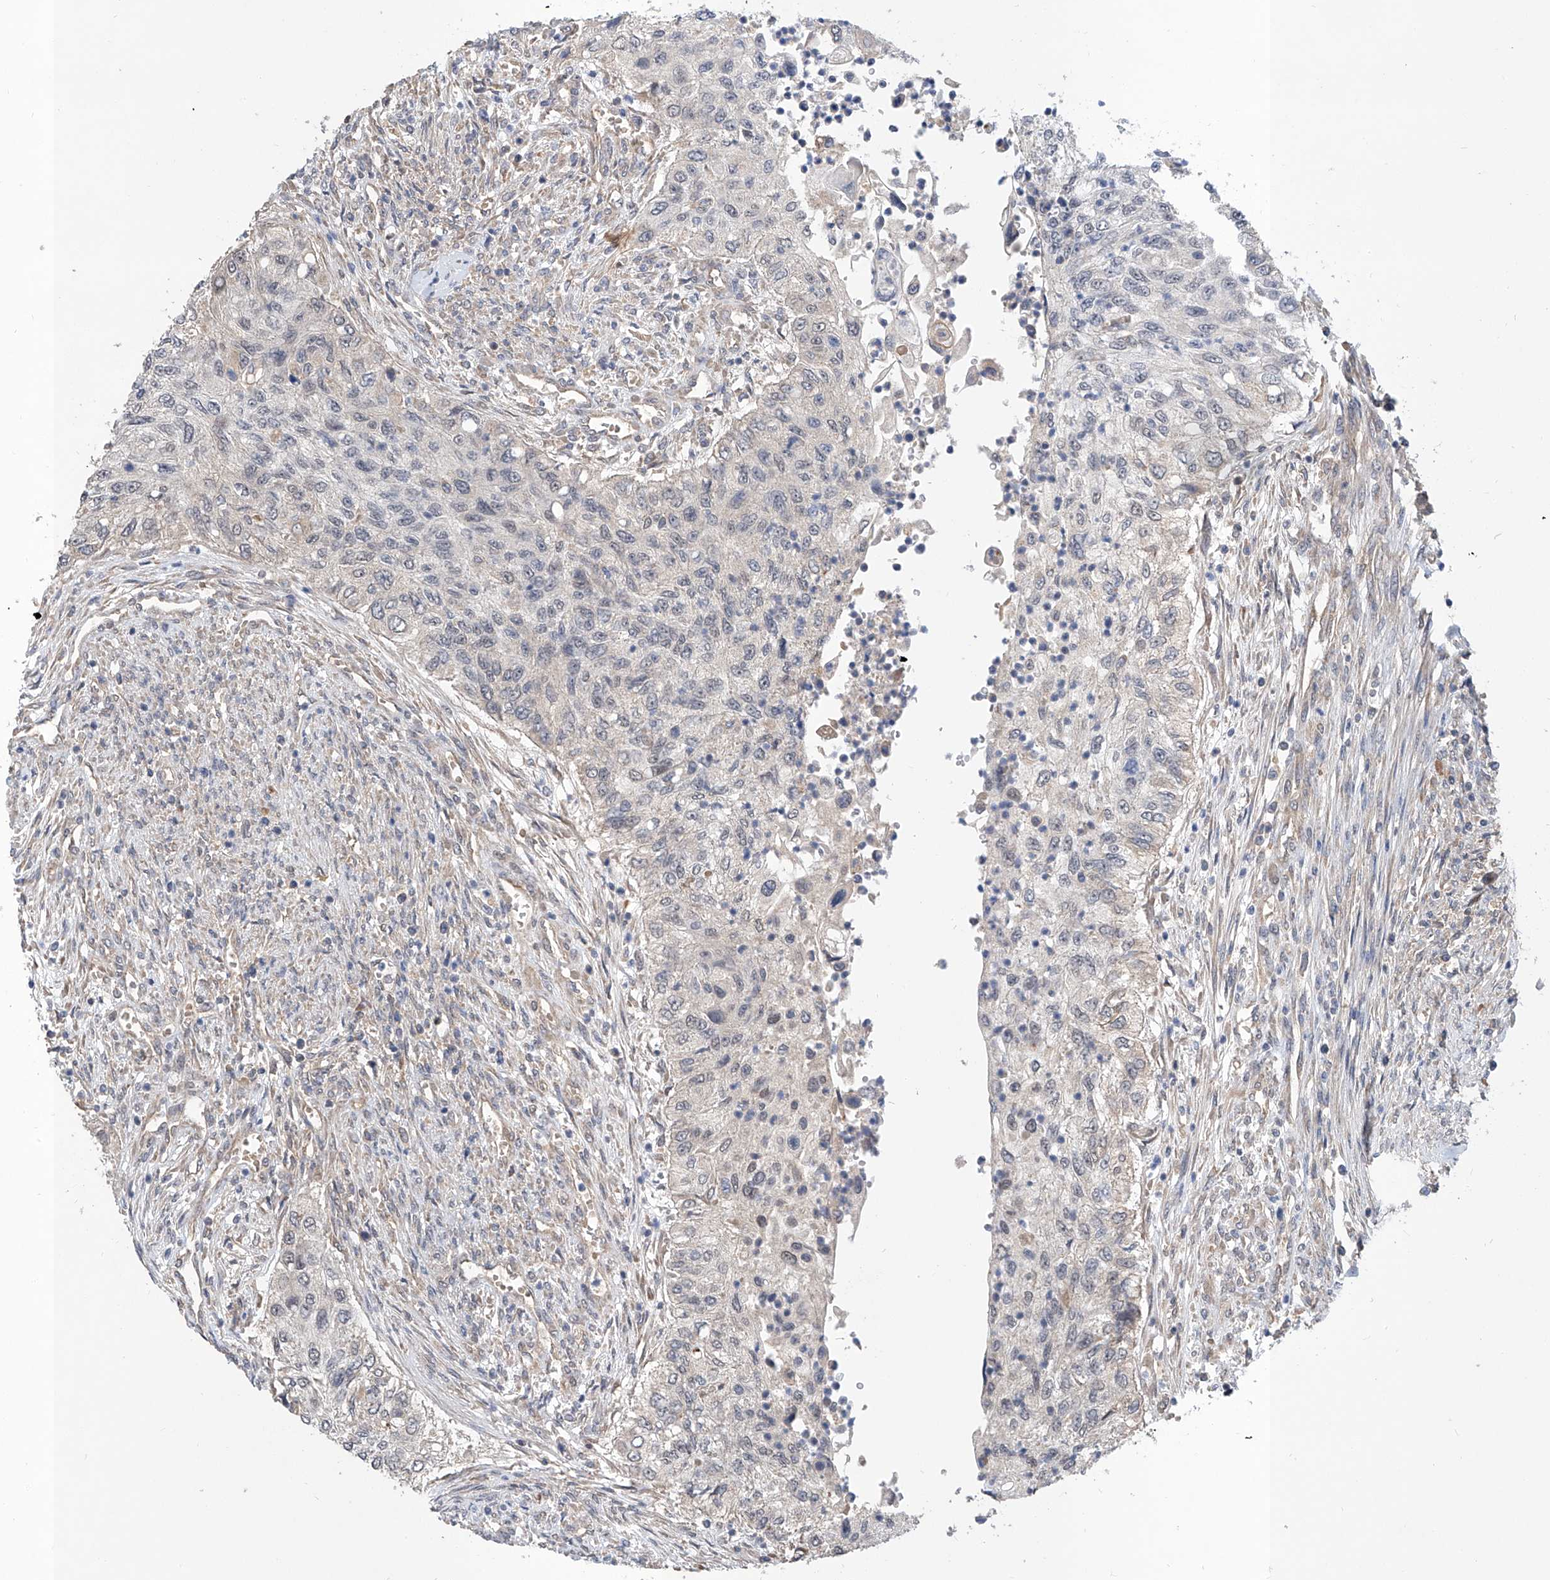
{"staining": {"intensity": "negative", "quantity": "none", "location": "none"}, "tissue": "urothelial cancer", "cell_type": "Tumor cells", "image_type": "cancer", "snomed": [{"axis": "morphology", "description": "Urothelial carcinoma, High grade"}, {"axis": "topography", "description": "Urinary bladder"}], "caption": "A high-resolution histopathology image shows IHC staining of urothelial cancer, which exhibits no significant positivity in tumor cells.", "gene": "CARMIL3", "patient": {"sex": "female", "age": 60}}